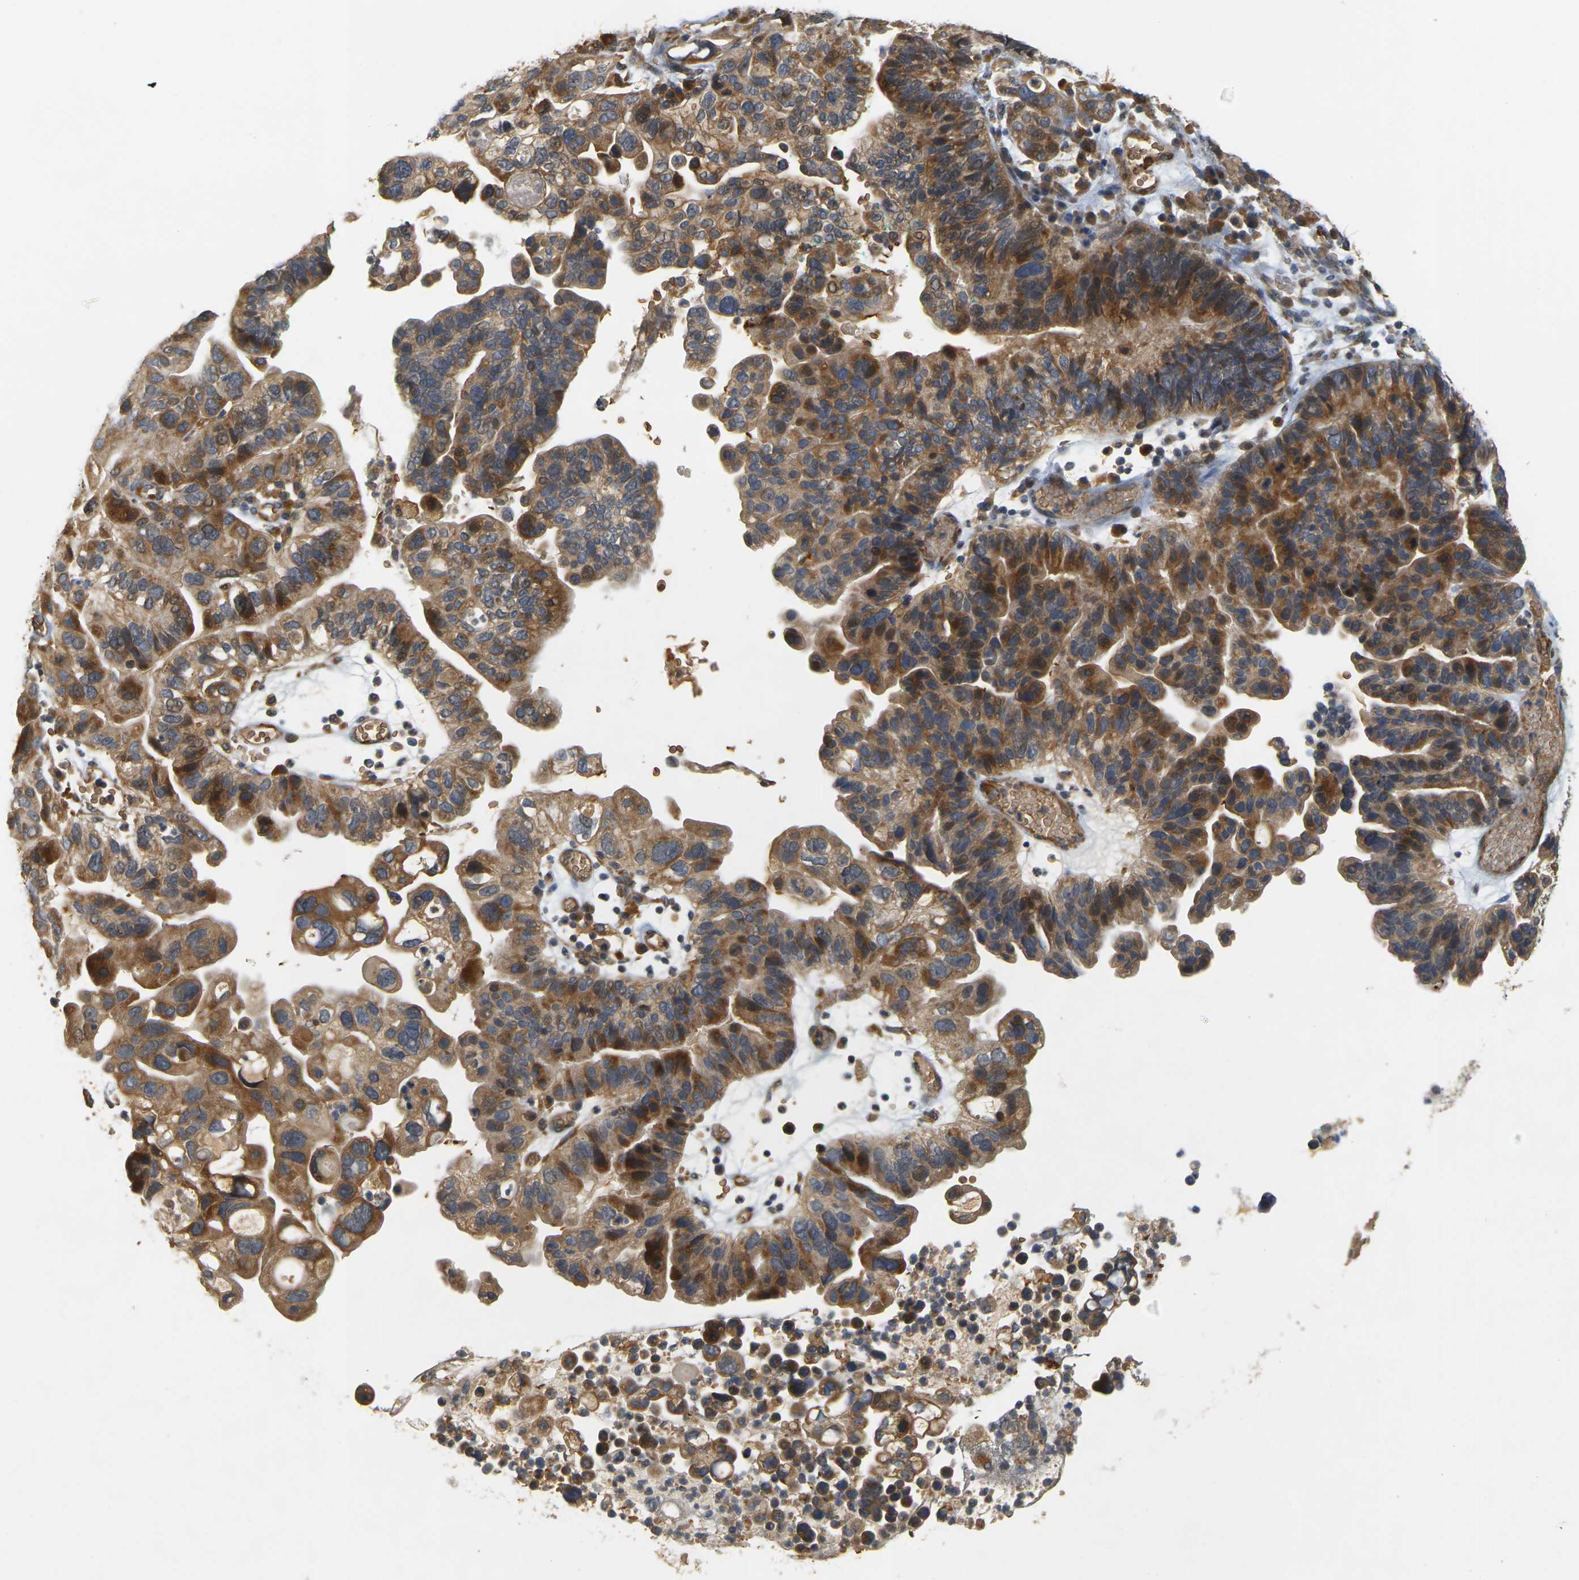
{"staining": {"intensity": "moderate", "quantity": ">75%", "location": "cytoplasmic/membranous"}, "tissue": "ovarian cancer", "cell_type": "Tumor cells", "image_type": "cancer", "snomed": [{"axis": "morphology", "description": "Cystadenocarcinoma, serous, NOS"}, {"axis": "topography", "description": "Ovary"}], "caption": "Protein staining shows moderate cytoplasmic/membranous positivity in approximately >75% of tumor cells in ovarian cancer (serous cystadenocarcinoma). (DAB (3,3'-diaminobenzidine) IHC, brown staining for protein, blue staining for nuclei).", "gene": "MEGF9", "patient": {"sex": "female", "age": 56}}